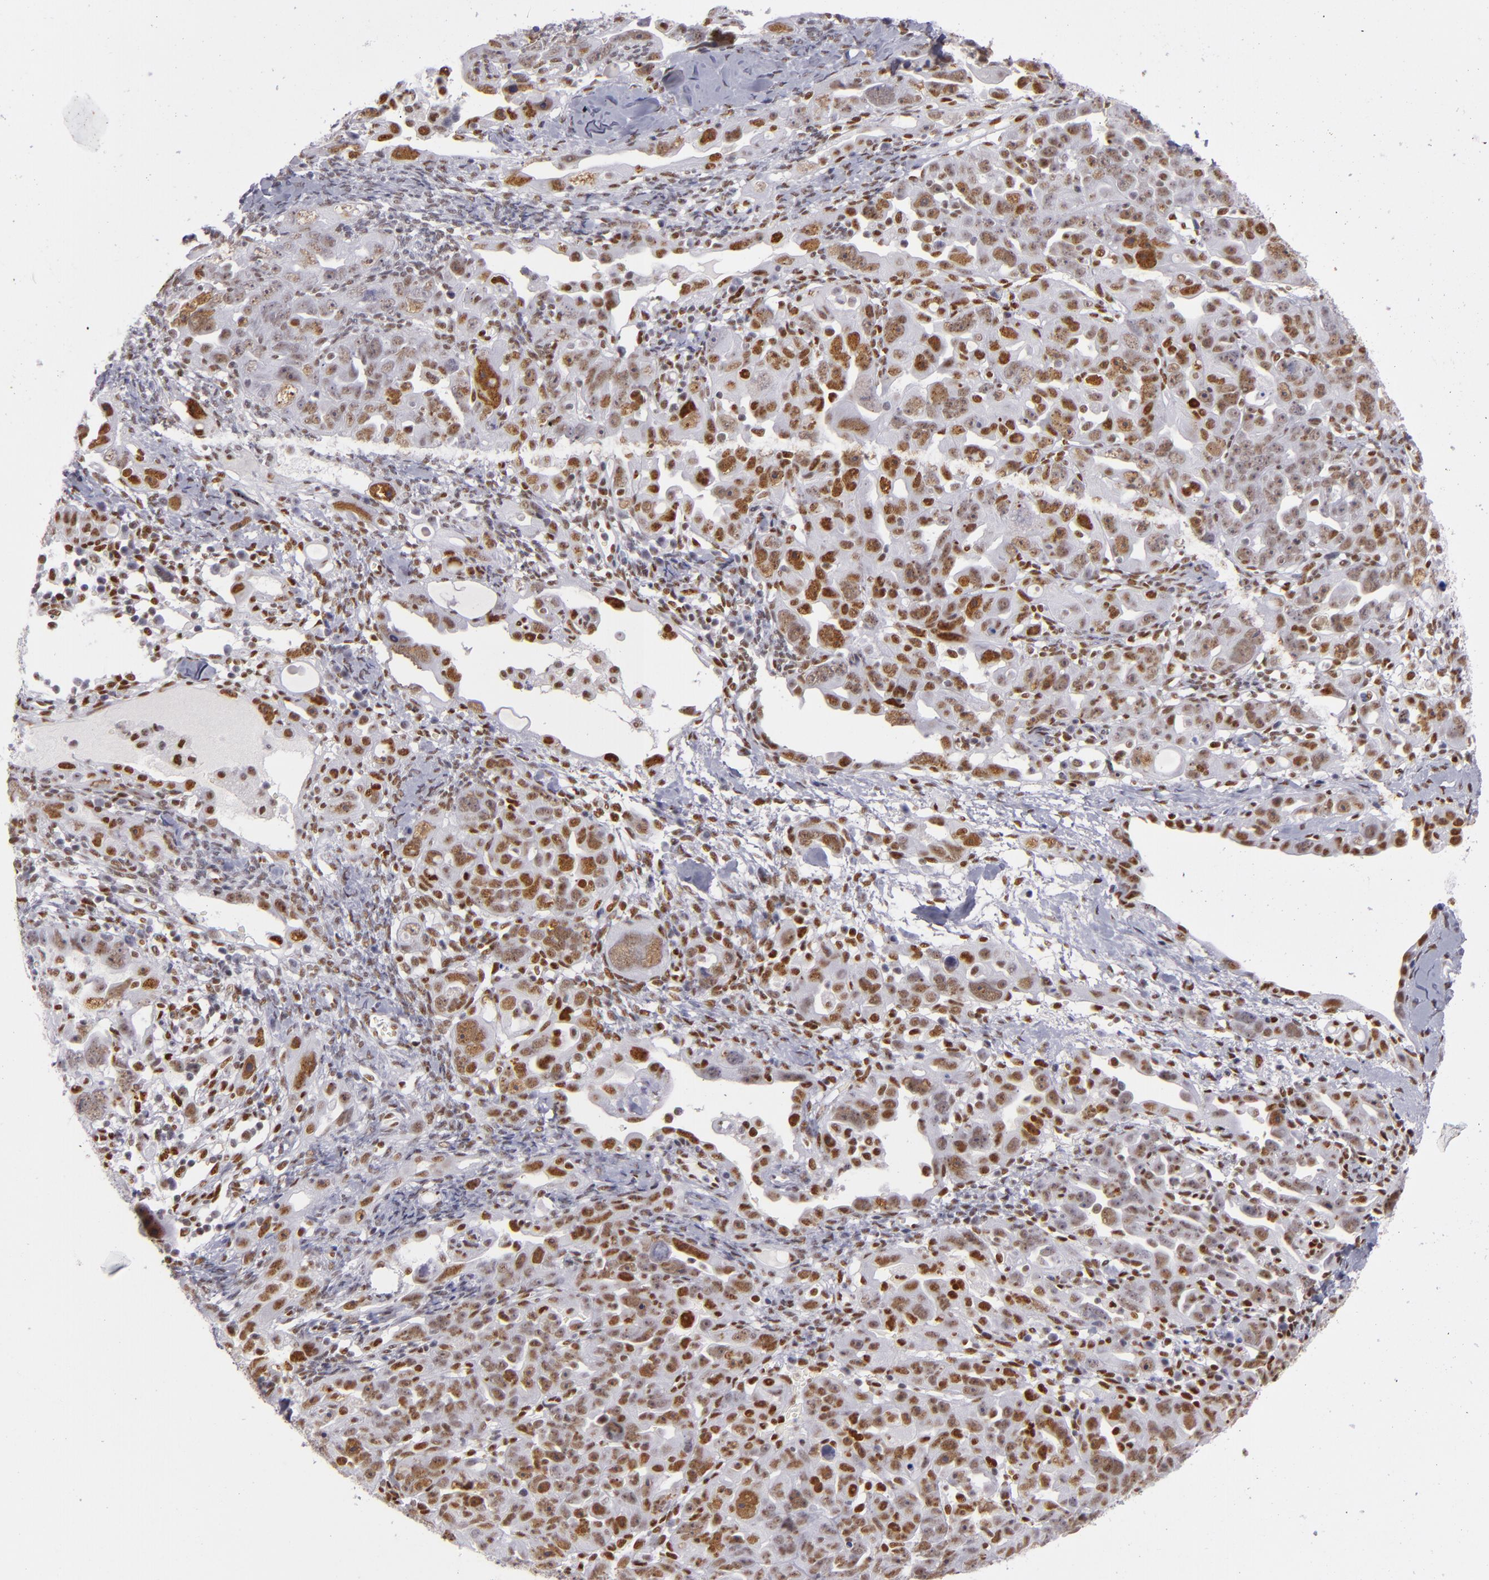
{"staining": {"intensity": "moderate", "quantity": "25%-75%", "location": "nuclear"}, "tissue": "ovarian cancer", "cell_type": "Tumor cells", "image_type": "cancer", "snomed": [{"axis": "morphology", "description": "Cystadenocarcinoma, serous, NOS"}, {"axis": "topography", "description": "Ovary"}], "caption": "This is an image of IHC staining of ovarian cancer, which shows moderate positivity in the nuclear of tumor cells.", "gene": "TOP3A", "patient": {"sex": "female", "age": 66}}